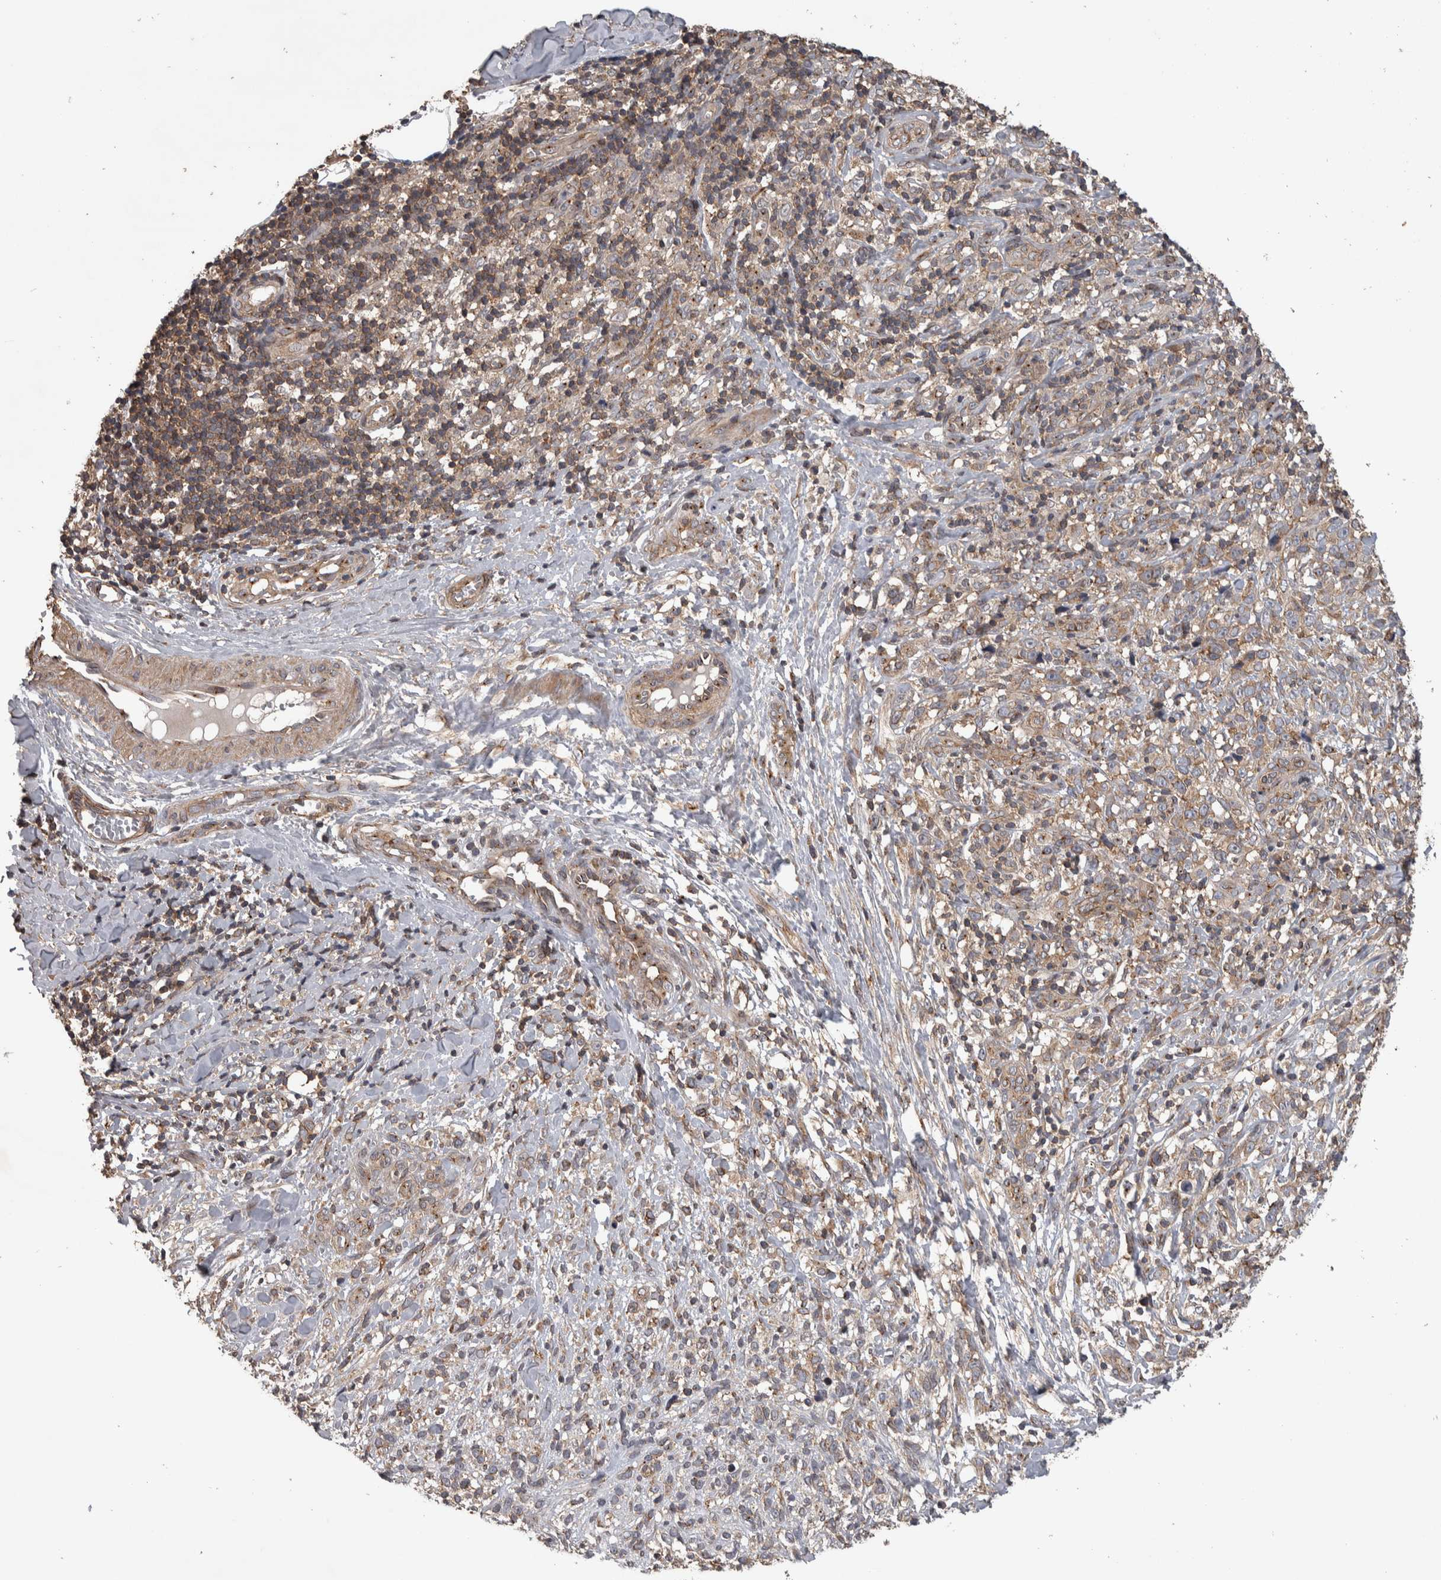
{"staining": {"intensity": "weak", "quantity": ">75%", "location": "cytoplasmic/membranous"}, "tissue": "melanoma", "cell_type": "Tumor cells", "image_type": "cancer", "snomed": [{"axis": "morphology", "description": "Malignant melanoma, NOS"}, {"axis": "topography", "description": "Skin"}], "caption": "A micrograph showing weak cytoplasmic/membranous expression in approximately >75% of tumor cells in malignant melanoma, as visualized by brown immunohistochemical staining.", "gene": "IFRD1", "patient": {"sex": "female", "age": 55}}